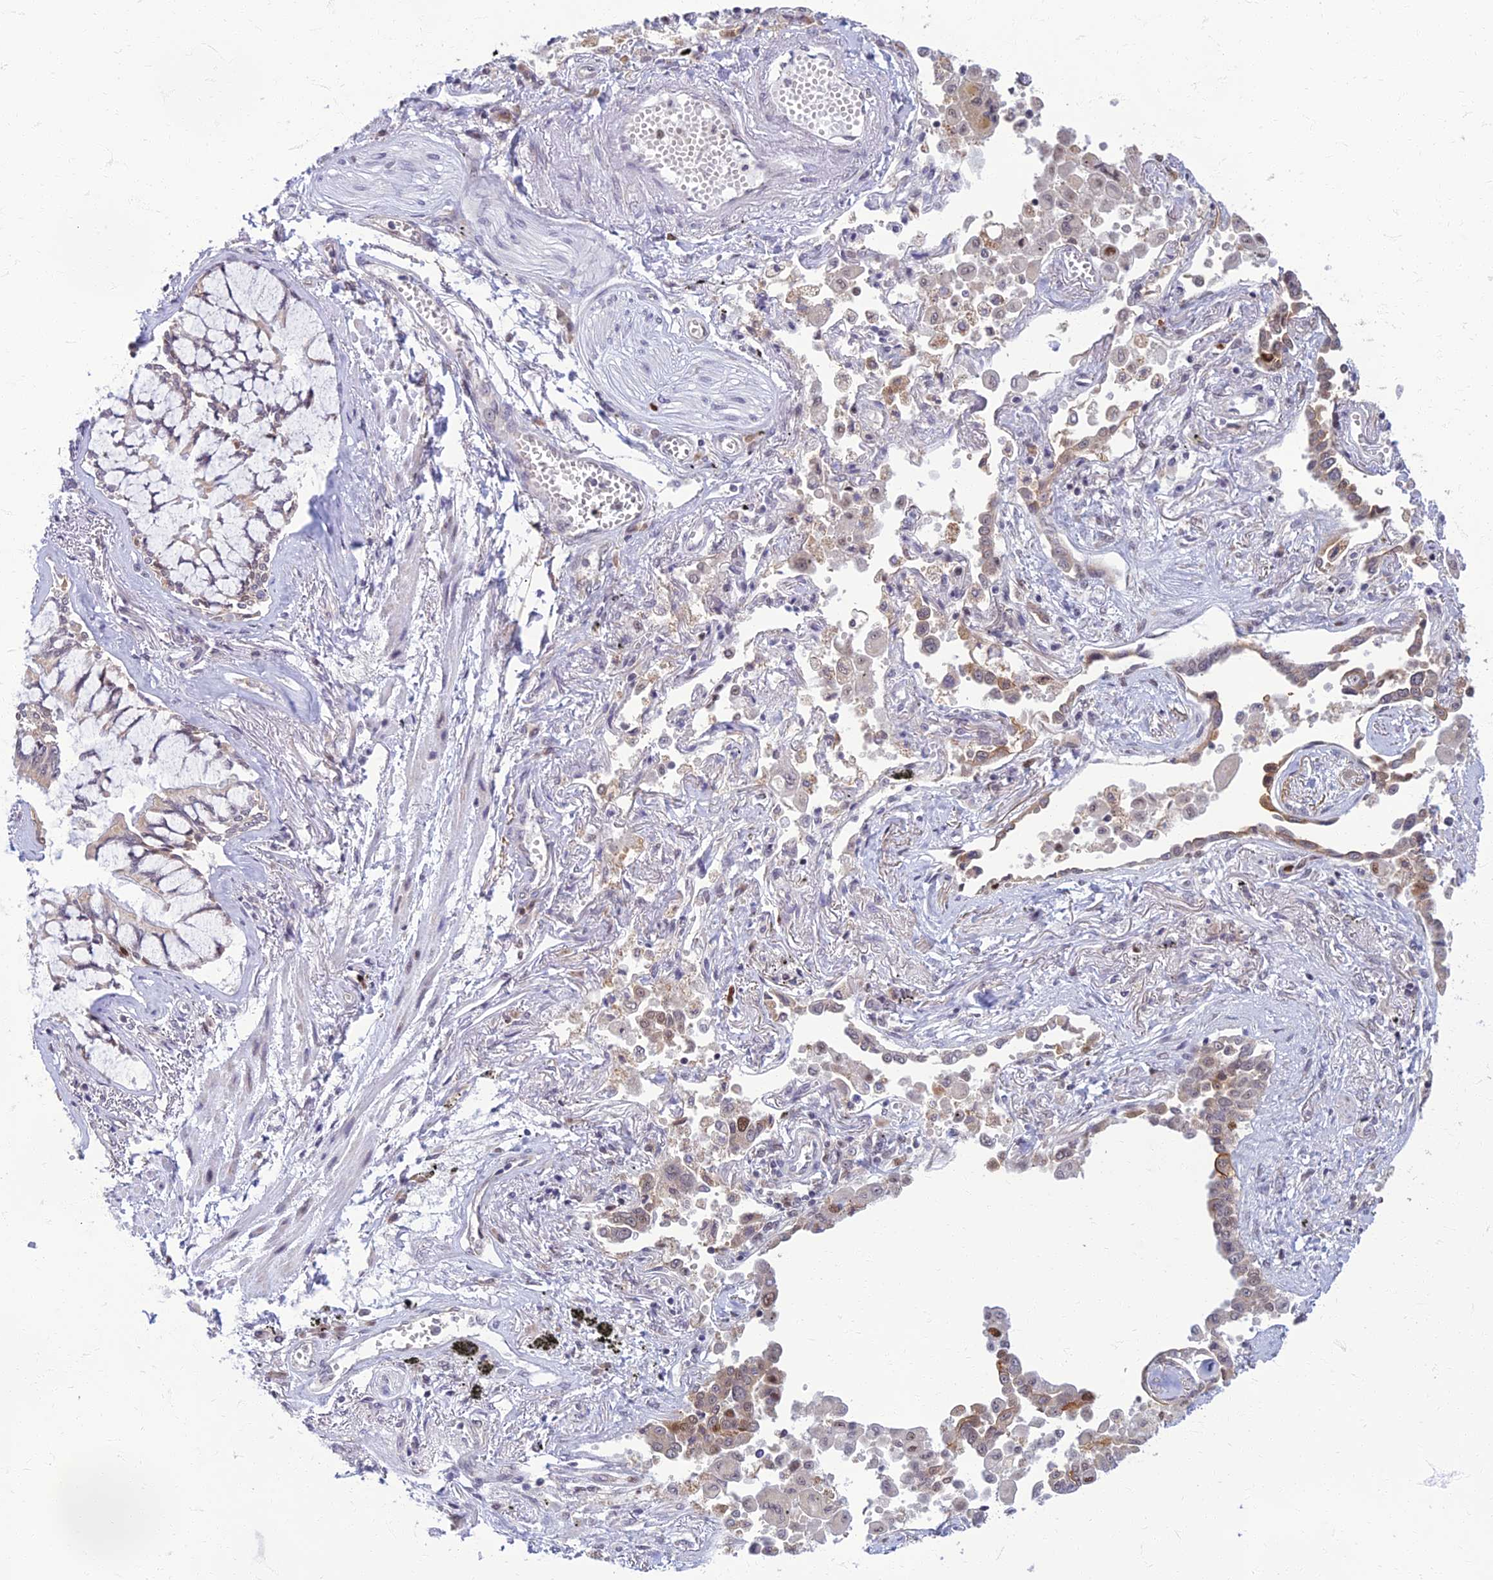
{"staining": {"intensity": "moderate", "quantity": "<25%", "location": "nuclear"}, "tissue": "lung cancer", "cell_type": "Tumor cells", "image_type": "cancer", "snomed": [{"axis": "morphology", "description": "Adenocarcinoma, NOS"}, {"axis": "topography", "description": "Lung"}], "caption": "This micrograph exhibits lung cancer (adenocarcinoma) stained with immunohistochemistry to label a protein in brown. The nuclear of tumor cells show moderate positivity for the protein. Nuclei are counter-stained blue.", "gene": "EARS2", "patient": {"sex": "male", "age": 67}}